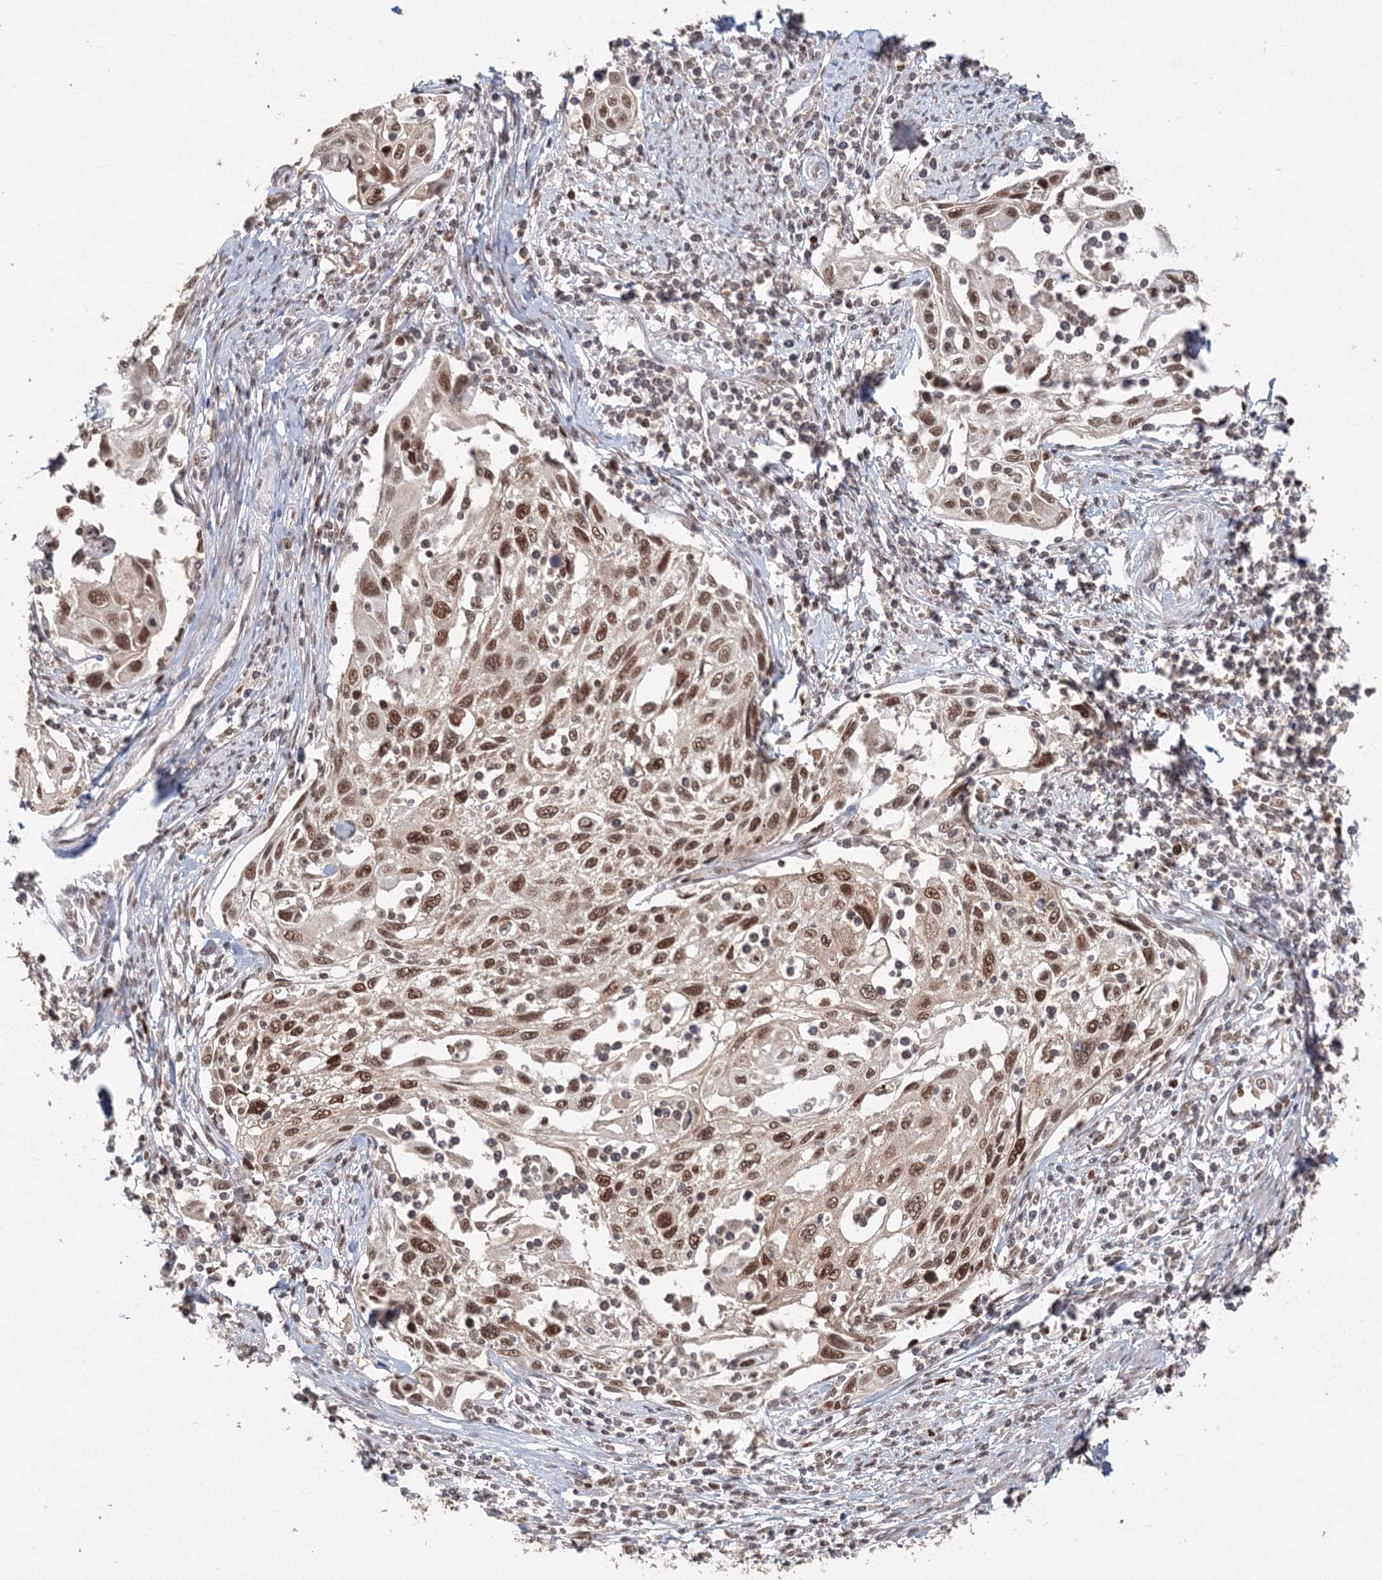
{"staining": {"intensity": "strong", "quantity": ">75%", "location": "nuclear"}, "tissue": "cervical cancer", "cell_type": "Tumor cells", "image_type": "cancer", "snomed": [{"axis": "morphology", "description": "Squamous cell carcinoma, NOS"}, {"axis": "topography", "description": "Cervix"}], "caption": "This histopathology image shows IHC staining of squamous cell carcinoma (cervical), with high strong nuclear positivity in about >75% of tumor cells.", "gene": "IWS1", "patient": {"sex": "female", "age": 70}}